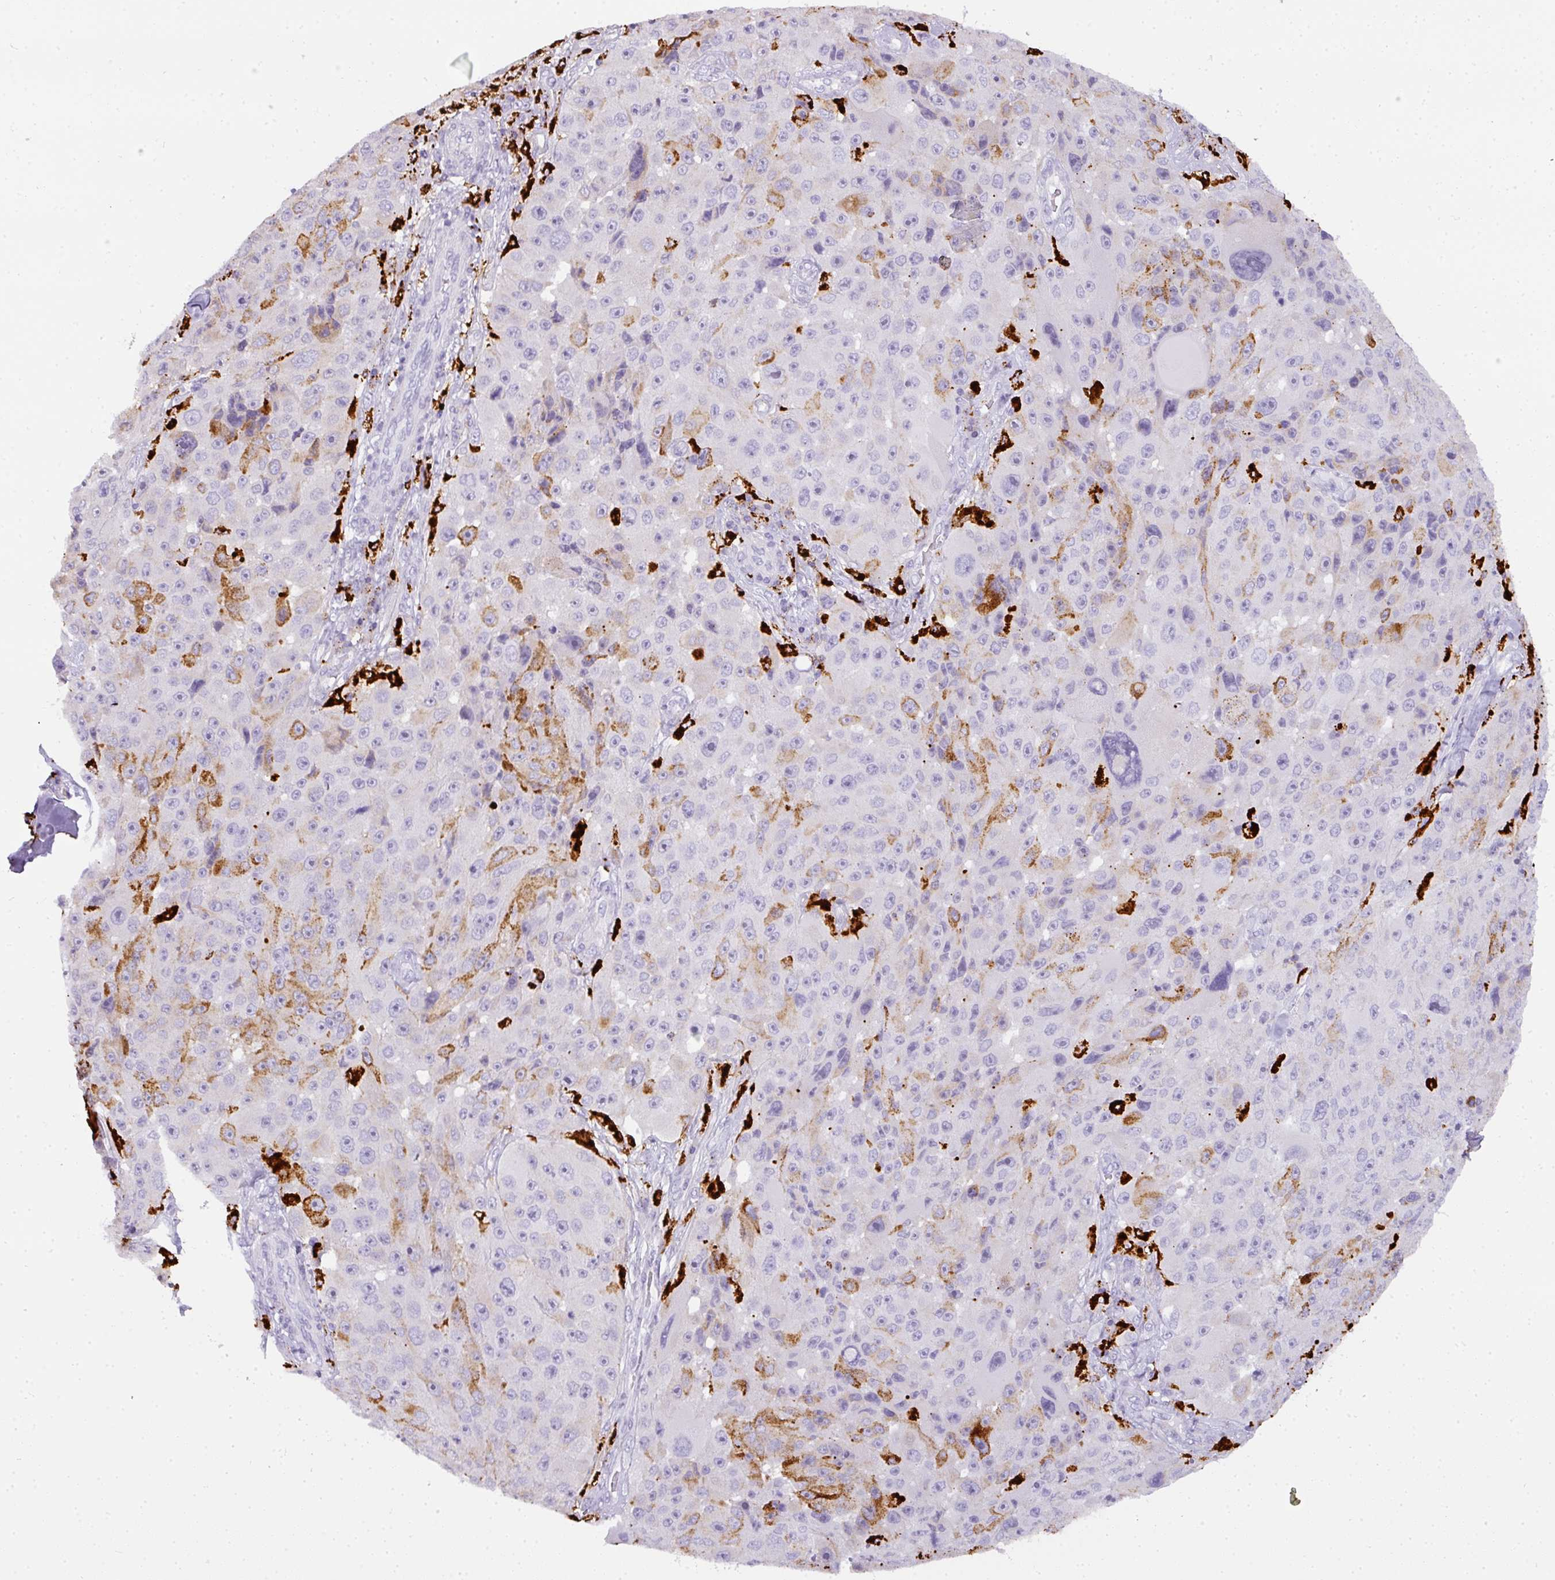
{"staining": {"intensity": "moderate", "quantity": "<25%", "location": "cytoplasmic/membranous"}, "tissue": "melanoma", "cell_type": "Tumor cells", "image_type": "cancer", "snomed": [{"axis": "morphology", "description": "Malignant melanoma, Metastatic site"}, {"axis": "topography", "description": "Lymph node"}], "caption": "This histopathology image exhibits malignant melanoma (metastatic site) stained with immunohistochemistry (IHC) to label a protein in brown. The cytoplasmic/membranous of tumor cells show moderate positivity for the protein. Nuclei are counter-stained blue.", "gene": "MMACHC", "patient": {"sex": "male", "age": 62}}